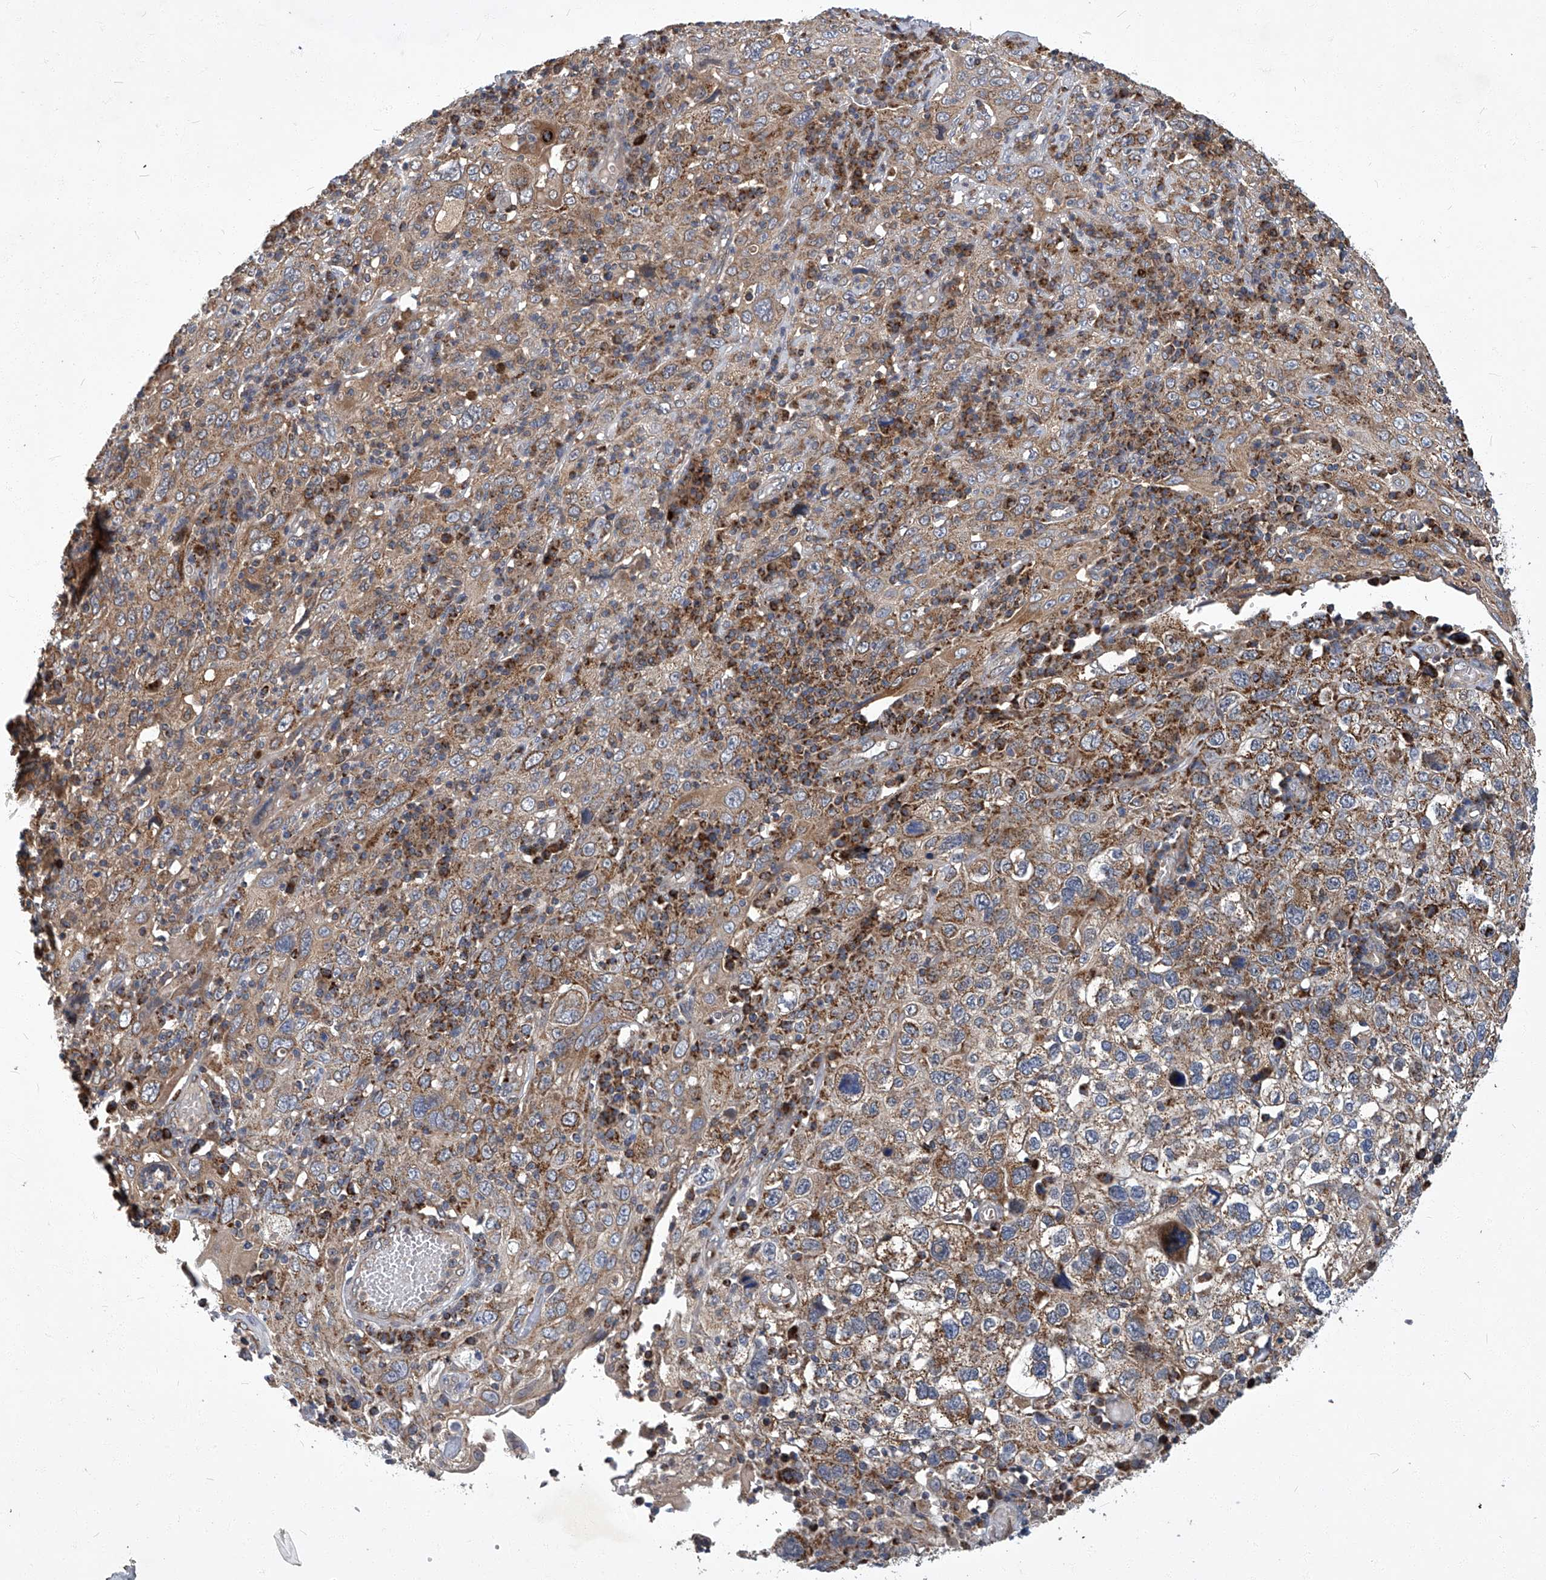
{"staining": {"intensity": "moderate", "quantity": ">75%", "location": "cytoplasmic/membranous"}, "tissue": "cervical cancer", "cell_type": "Tumor cells", "image_type": "cancer", "snomed": [{"axis": "morphology", "description": "Squamous cell carcinoma, NOS"}, {"axis": "topography", "description": "Cervix"}], "caption": "A medium amount of moderate cytoplasmic/membranous positivity is seen in approximately >75% of tumor cells in cervical cancer (squamous cell carcinoma) tissue.", "gene": "TNFRSF13B", "patient": {"sex": "female", "age": 46}}